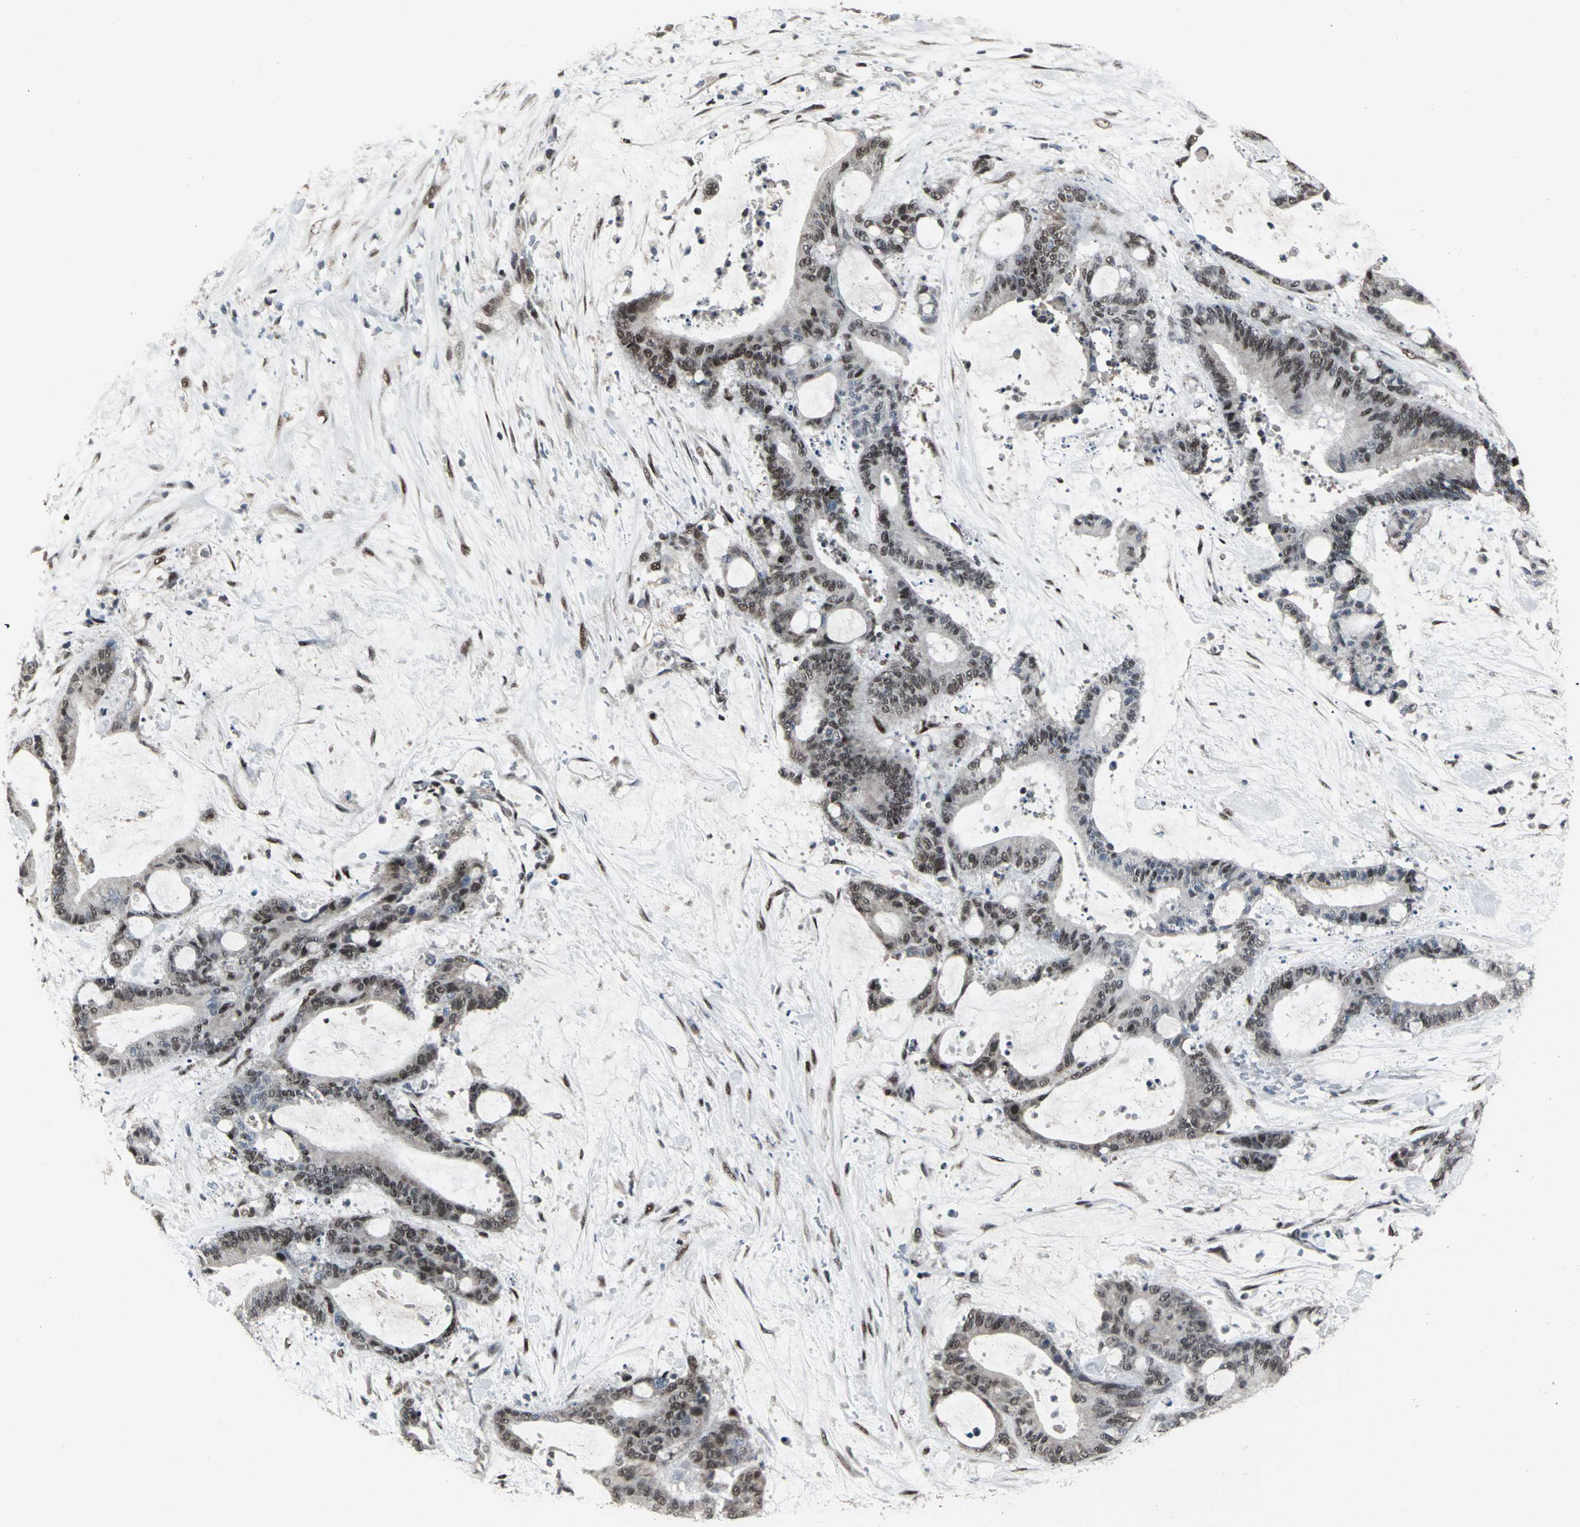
{"staining": {"intensity": "moderate", "quantity": "25%-75%", "location": "nuclear"}, "tissue": "liver cancer", "cell_type": "Tumor cells", "image_type": "cancer", "snomed": [{"axis": "morphology", "description": "Cholangiocarcinoma"}, {"axis": "topography", "description": "Liver"}], "caption": "Cholangiocarcinoma (liver) stained for a protein (brown) displays moderate nuclear positive expression in about 25%-75% of tumor cells.", "gene": "SRF", "patient": {"sex": "female", "age": 73}}